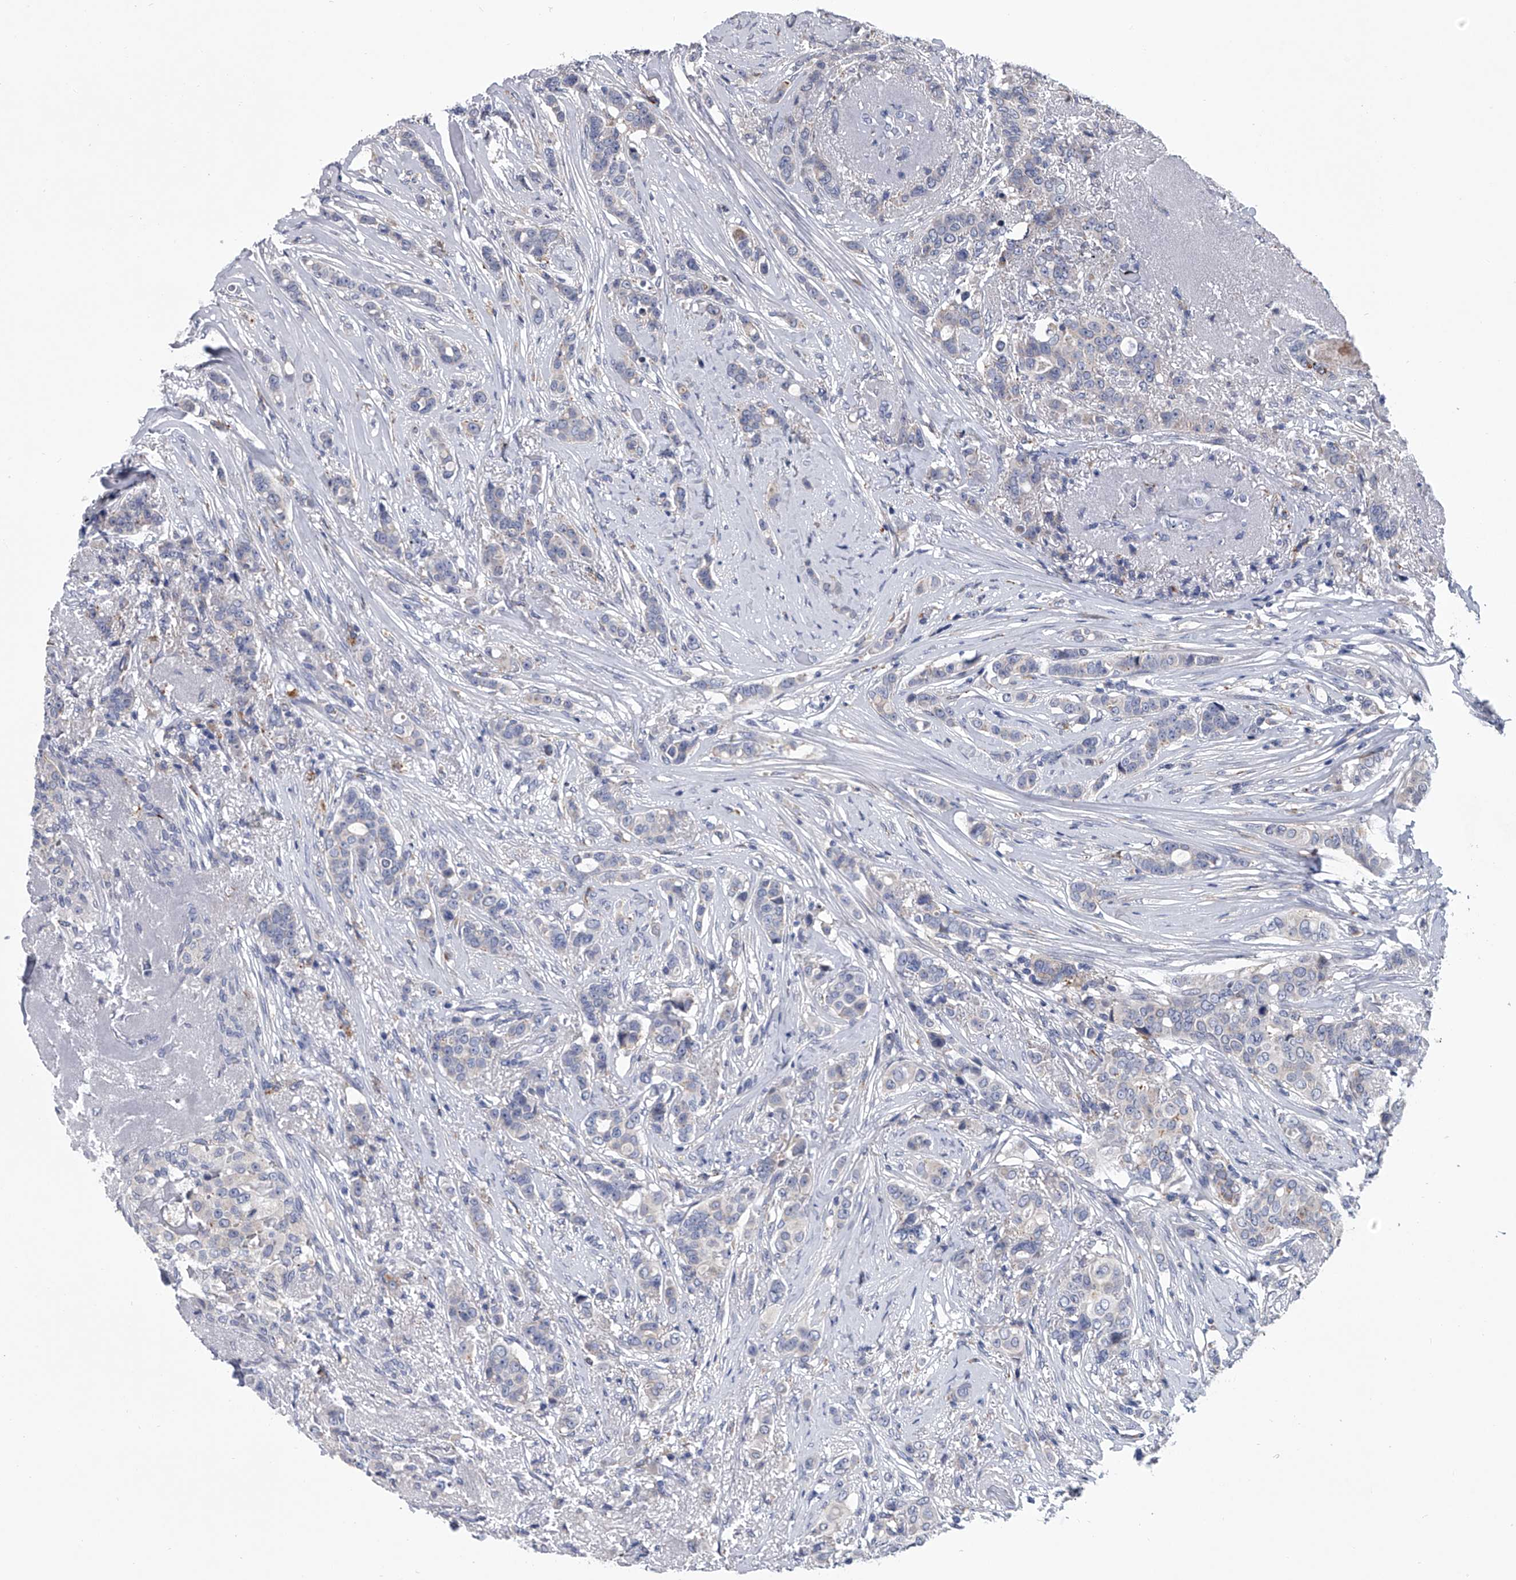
{"staining": {"intensity": "negative", "quantity": "none", "location": "none"}, "tissue": "breast cancer", "cell_type": "Tumor cells", "image_type": "cancer", "snomed": [{"axis": "morphology", "description": "Lobular carcinoma"}, {"axis": "topography", "description": "Breast"}], "caption": "Breast cancer (lobular carcinoma) was stained to show a protein in brown. There is no significant positivity in tumor cells.", "gene": "TRIM8", "patient": {"sex": "female", "age": 51}}